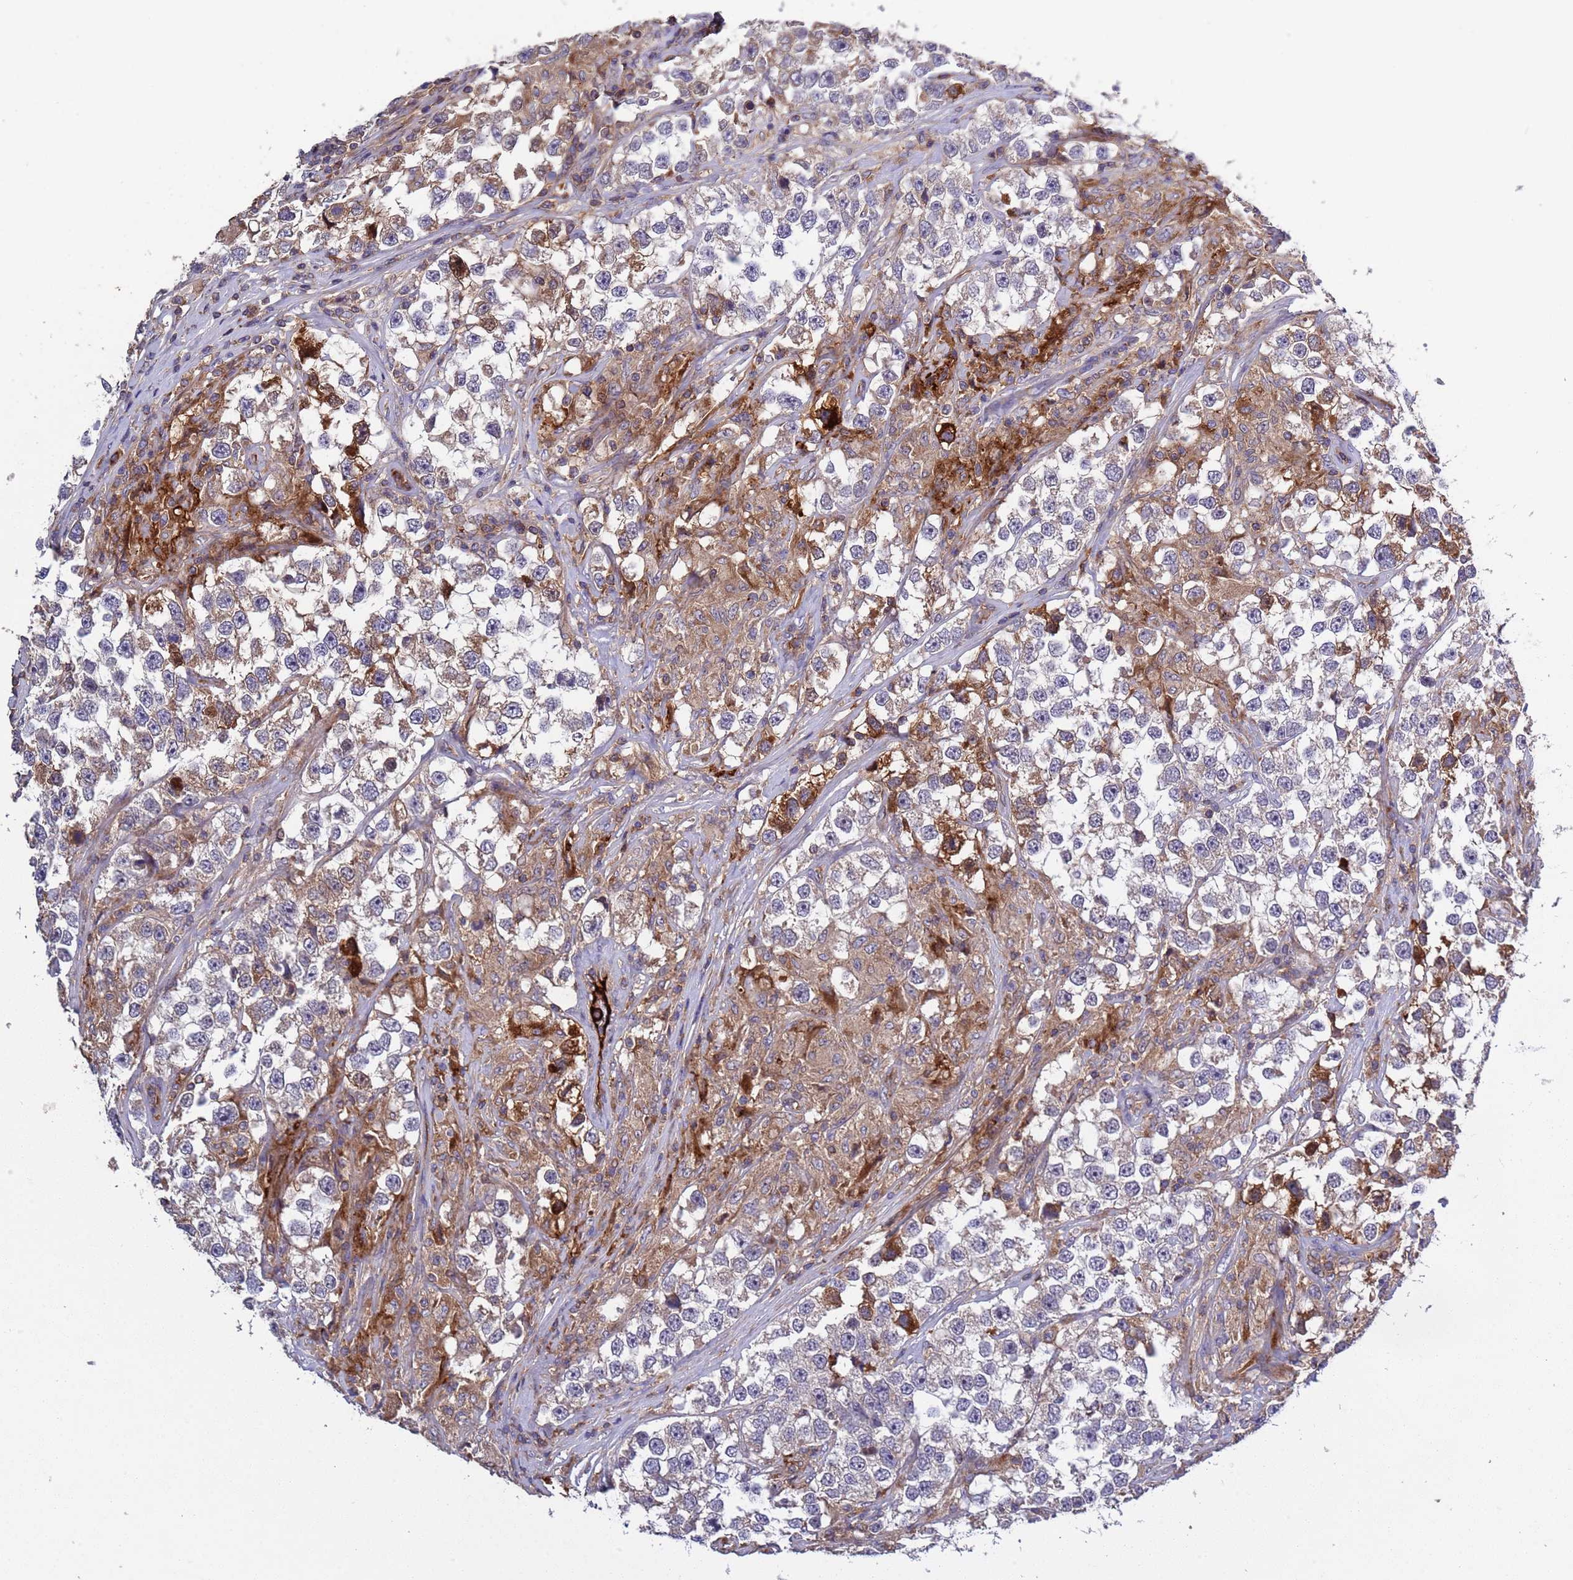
{"staining": {"intensity": "moderate", "quantity": "<25%", "location": "cytoplasmic/membranous"}, "tissue": "testis cancer", "cell_type": "Tumor cells", "image_type": "cancer", "snomed": [{"axis": "morphology", "description": "Seminoma, NOS"}, {"axis": "topography", "description": "Testis"}], "caption": "Protein staining displays moderate cytoplasmic/membranous expression in about <25% of tumor cells in testis seminoma.", "gene": "PARP16", "patient": {"sex": "male", "age": 46}}